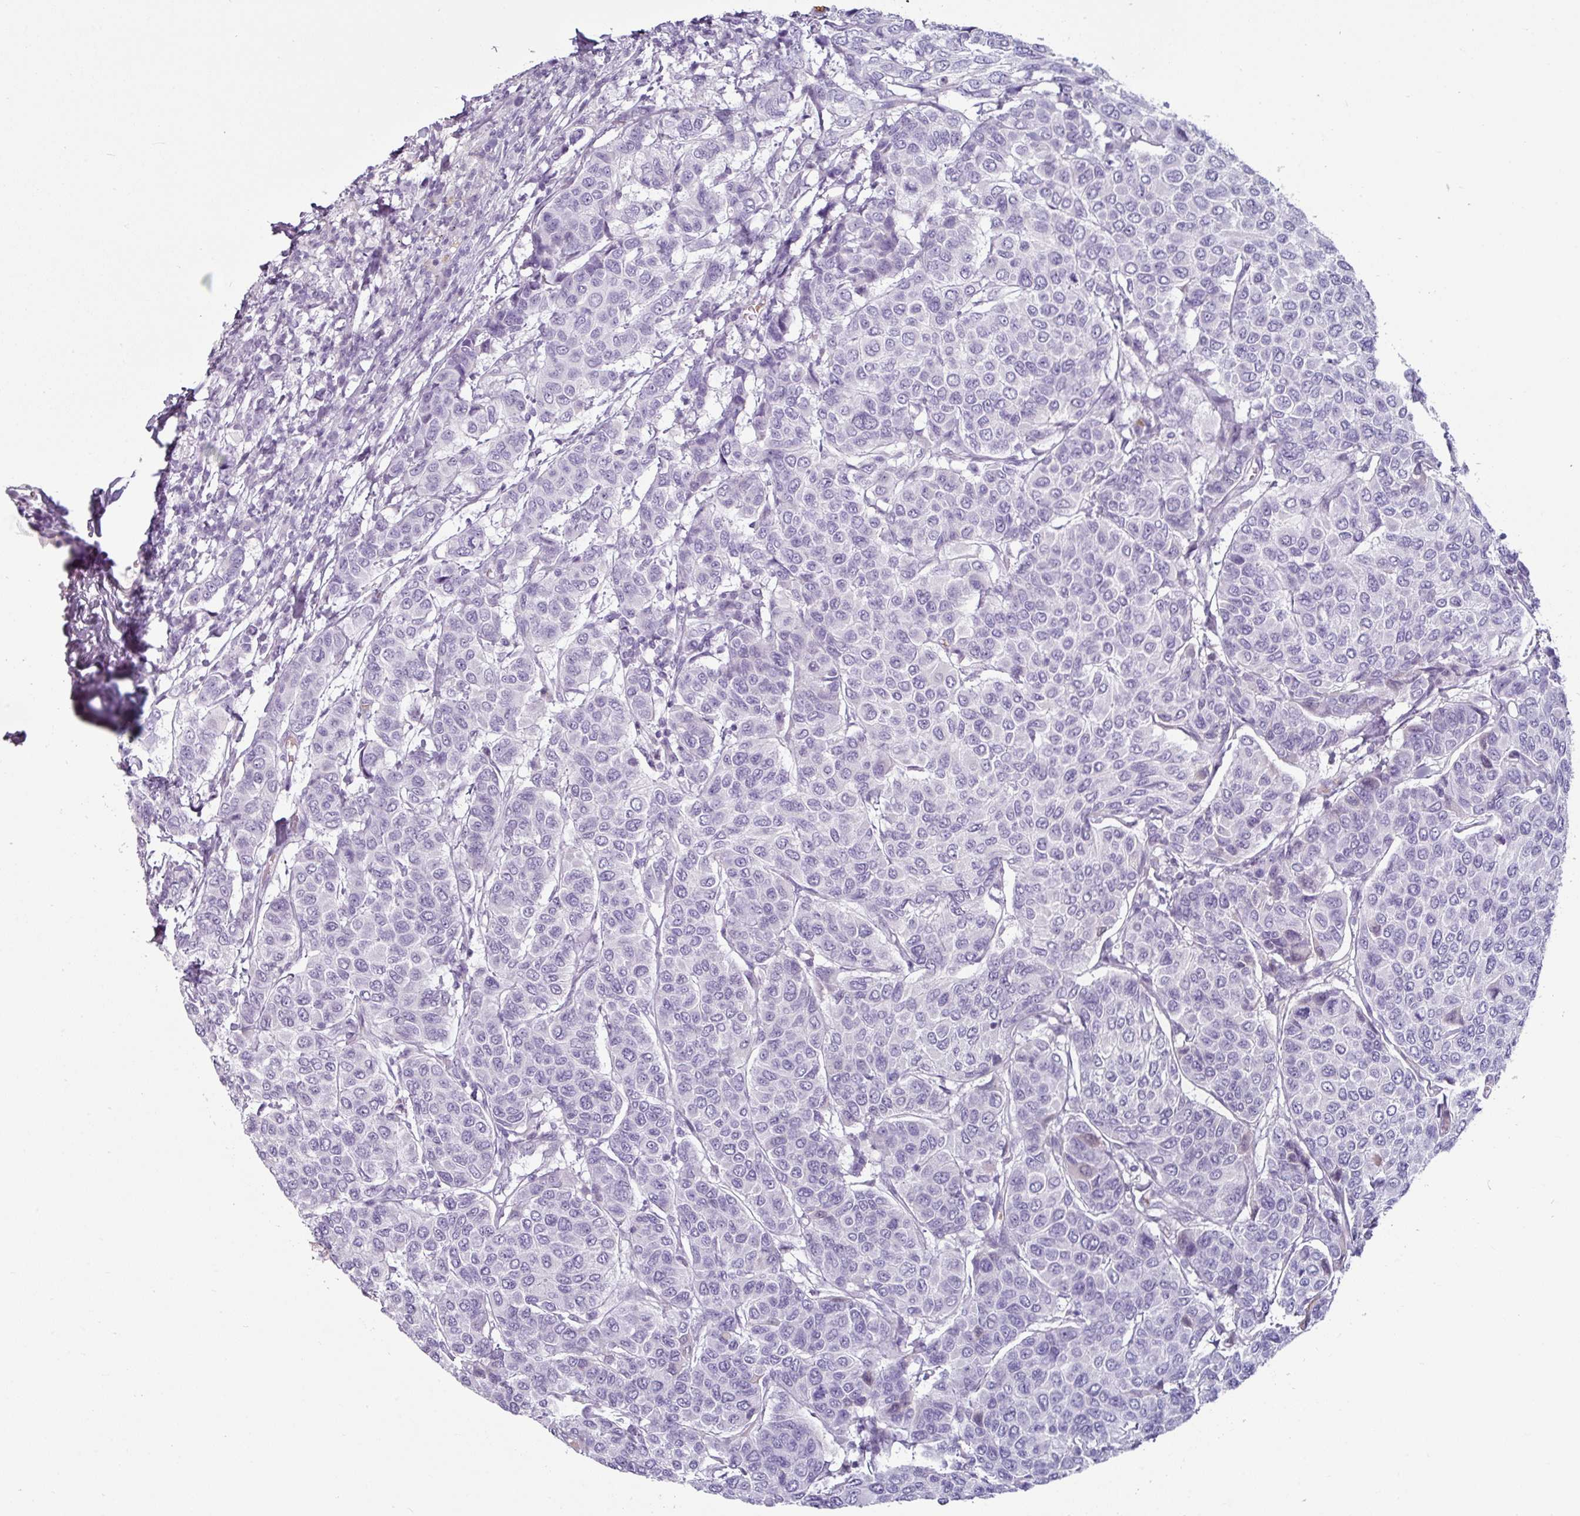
{"staining": {"intensity": "negative", "quantity": "none", "location": "none"}, "tissue": "breast cancer", "cell_type": "Tumor cells", "image_type": "cancer", "snomed": [{"axis": "morphology", "description": "Duct carcinoma"}, {"axis": "topography", "description": "Breast"}], "caption": "Micrograph shows no significant protein staining in tumor cells of breast cancer (infiltrating ductal carcinoma).", "gene": "CLCA1", "patient": {"sex": "female", "age": 55}}